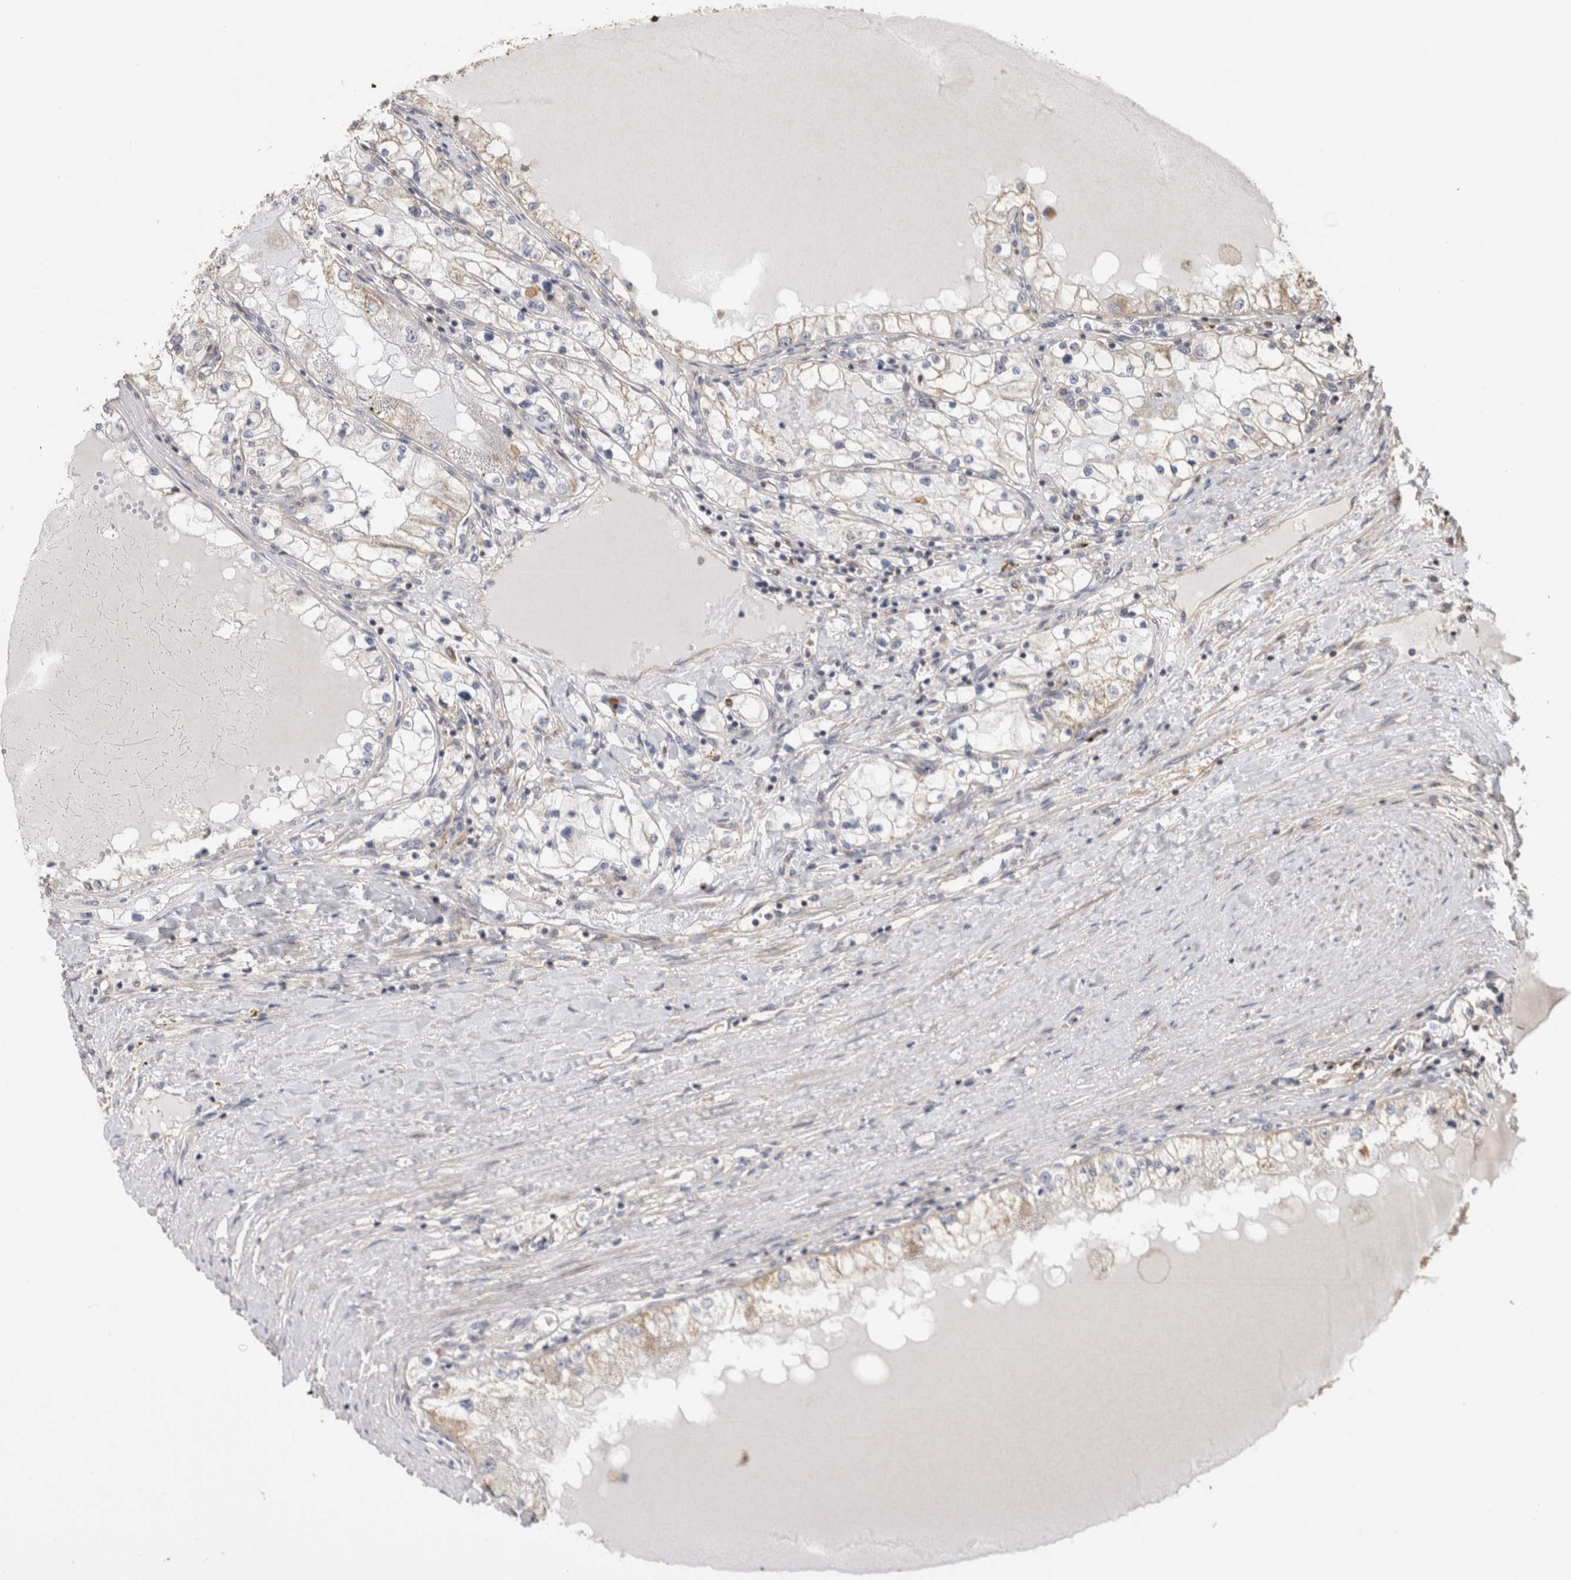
{"staining": {"intensity": "weak", "quantity": "<25%", "location": "cytoplasmic/membranous"}, "tissue": "renal cancer", "cell_type": "Tumor cells", "image_type": "cancer", "snomed": [{"axis": "morphology", "description": "Adenocarcinoma, NOS"}, {"axis": "topography", "description": "Kidney"}], "caption": "High power microscopy image of an immunohistochemistry histopathology image of renal cancer (adenocarcinoma), revealing no significant staining in tumor cells. (Brightfield microscopy of DAB immunohistochemistry at high magnification).", "gene": "CLIP1", "patient": {"sex": "male", "age": 68}}